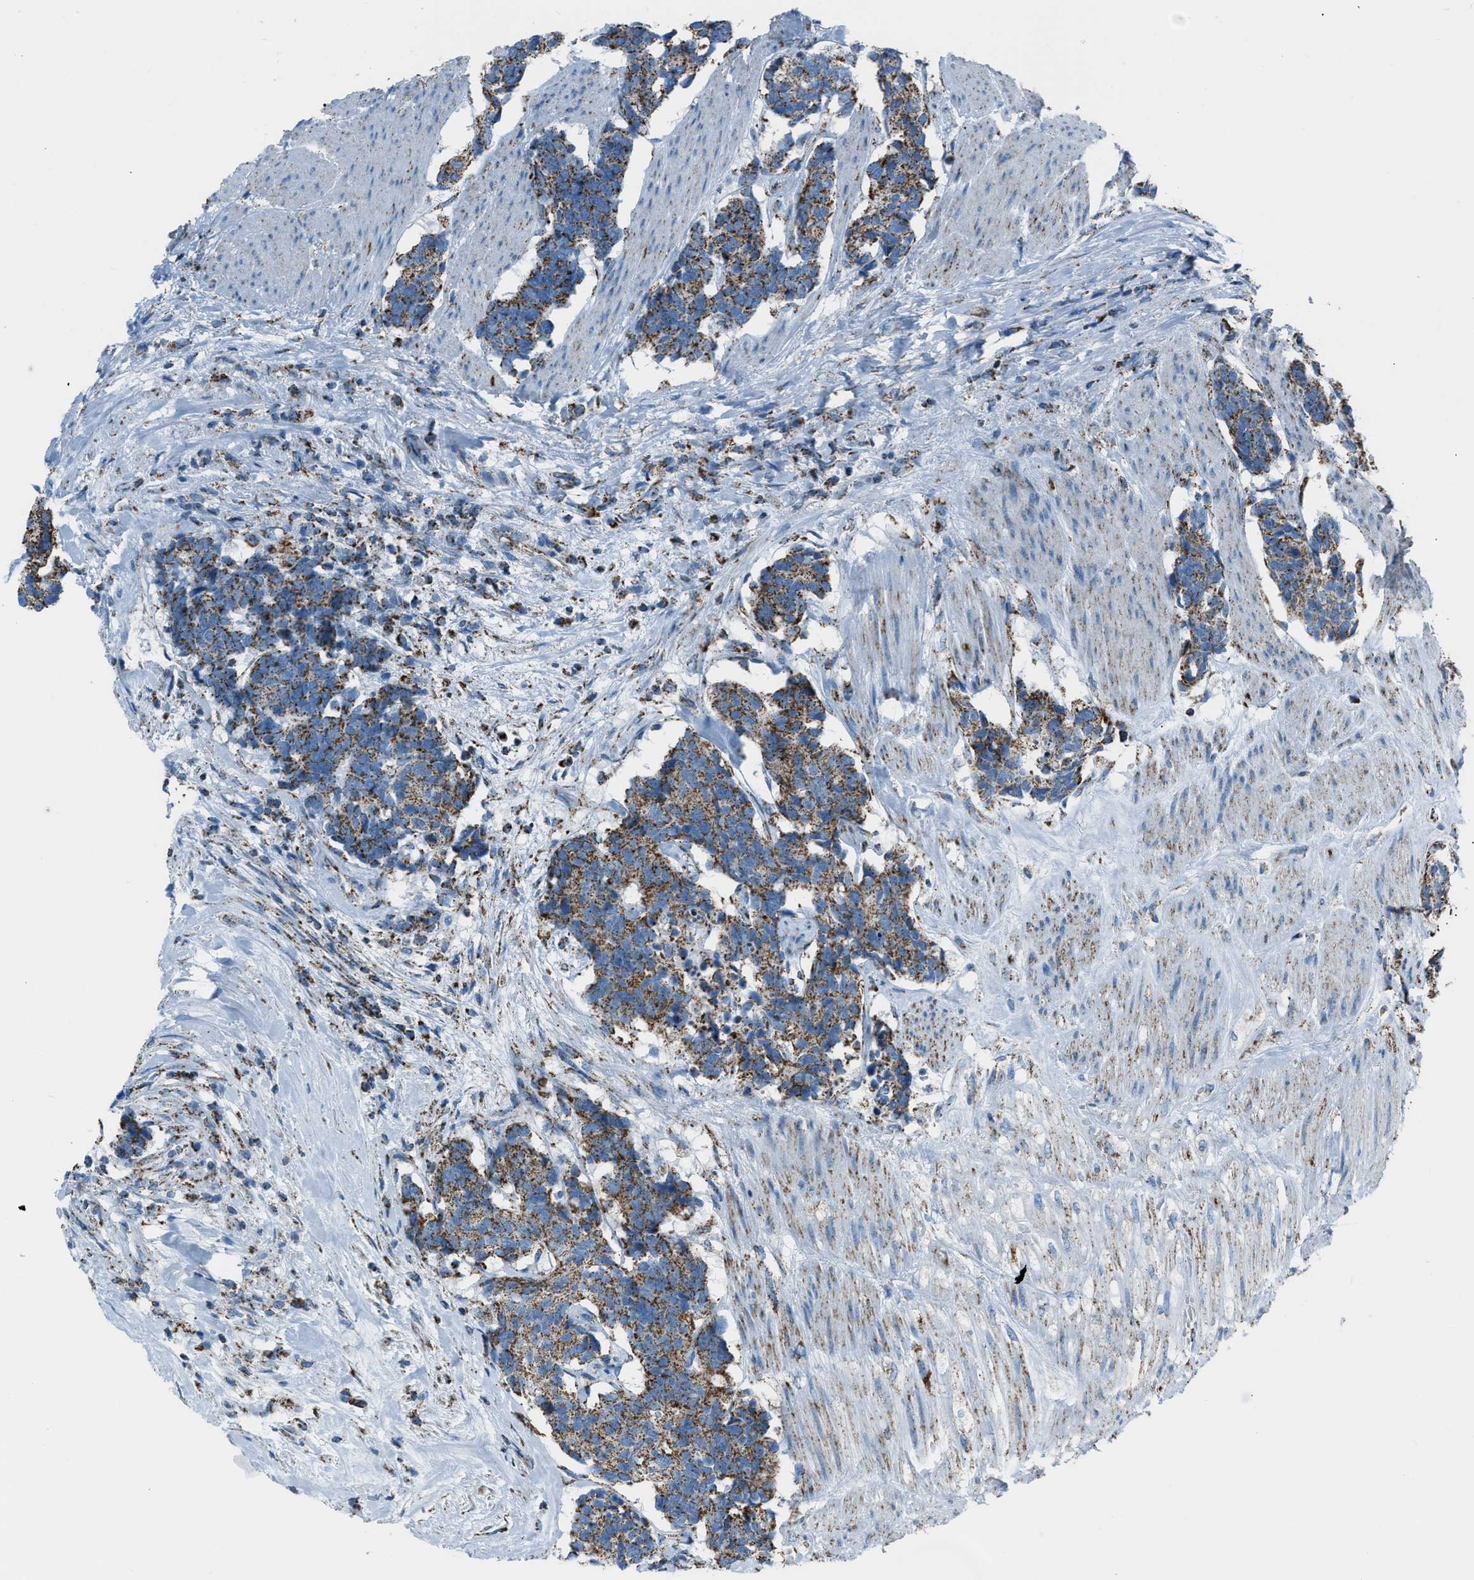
{"staining": {"intensity": "moderate", "quantity": ">75%", "location": "cytoplasmic/membranous"}, "tissue": "carcinoid", "cell_type": "Tumor cells", "image_type": "cancer", "snomed": [{"axis": "morphology", "description": "Carcinoma, NOS"}, {"axis": "morphology", "description": "Carcinoid, malignant, NOS"}, {"axis": "topography", "description": "Urinary bladder"}], "caption": "There is medium levels of moderate cytoplasmic/membranous staining in tumor cells of carcinoid, as demonstrated by immunohistochemical staining (brown color).", "gene": "MDH2", "patient": {"sex": "male", "age": 57}}